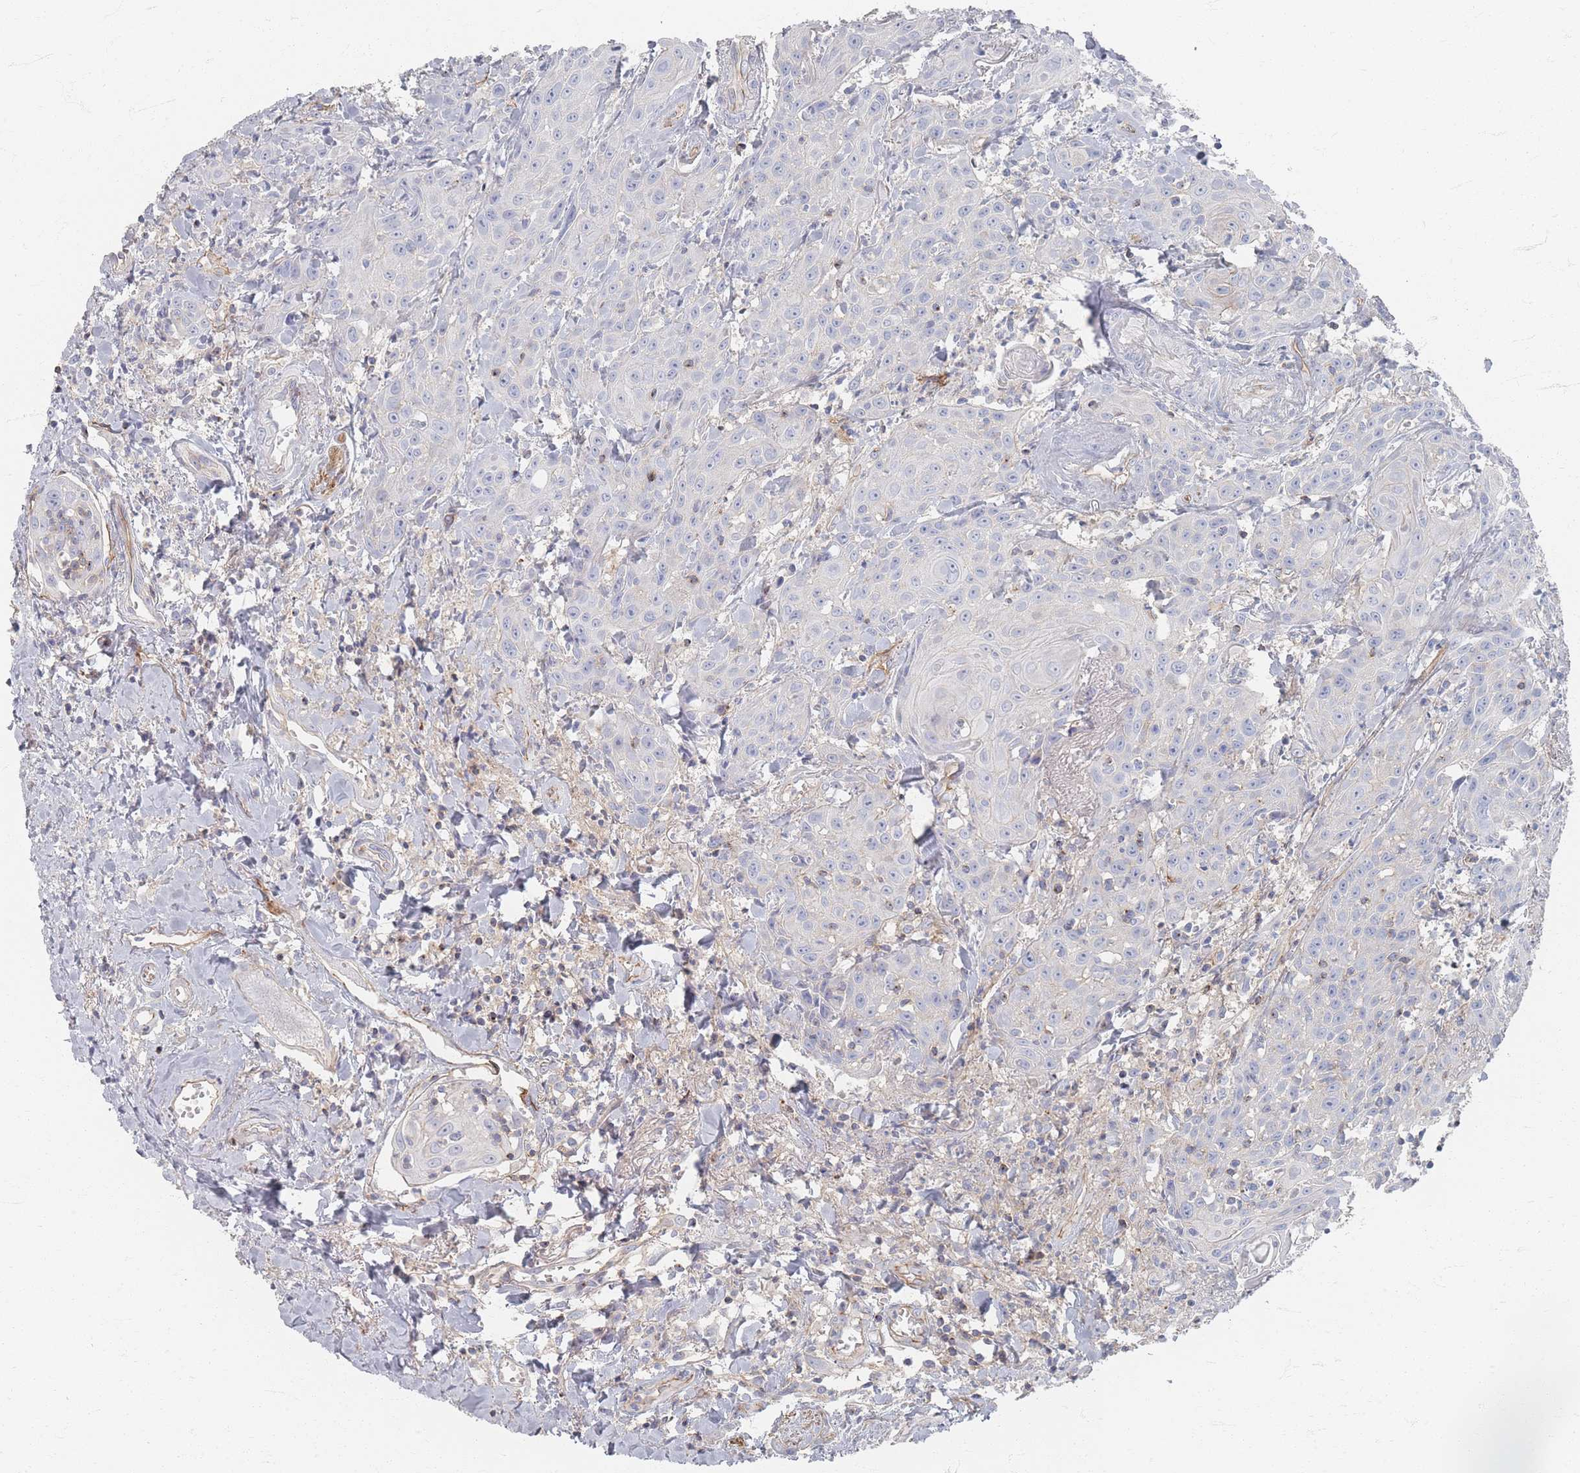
{"staining": {"intensity": "negative", "quantity": "none", "location": "none"}, "tissue": "head and neck cancer", "cell_type": "Tumor cells", "image_type": "cancer", "snomed": [{"axis": "morphology", "description": "Squamous cell carcinoma, NOS"}, {"axis": "topography", "description": "Oral tissue"}, {"axis": "topography", "description": "Head-Neck"}], "caption": "This image is of squamous cell carcinoma (head and neck) stained with IHC to label a protein in brown with the nuclei are counter-stained blue. There is no positivity in tumor cells. (Brightfield microscopy of DAB IHC at high magnification).", "gene": "GNB1", "patient": {"sex": "female", "age": 82}}